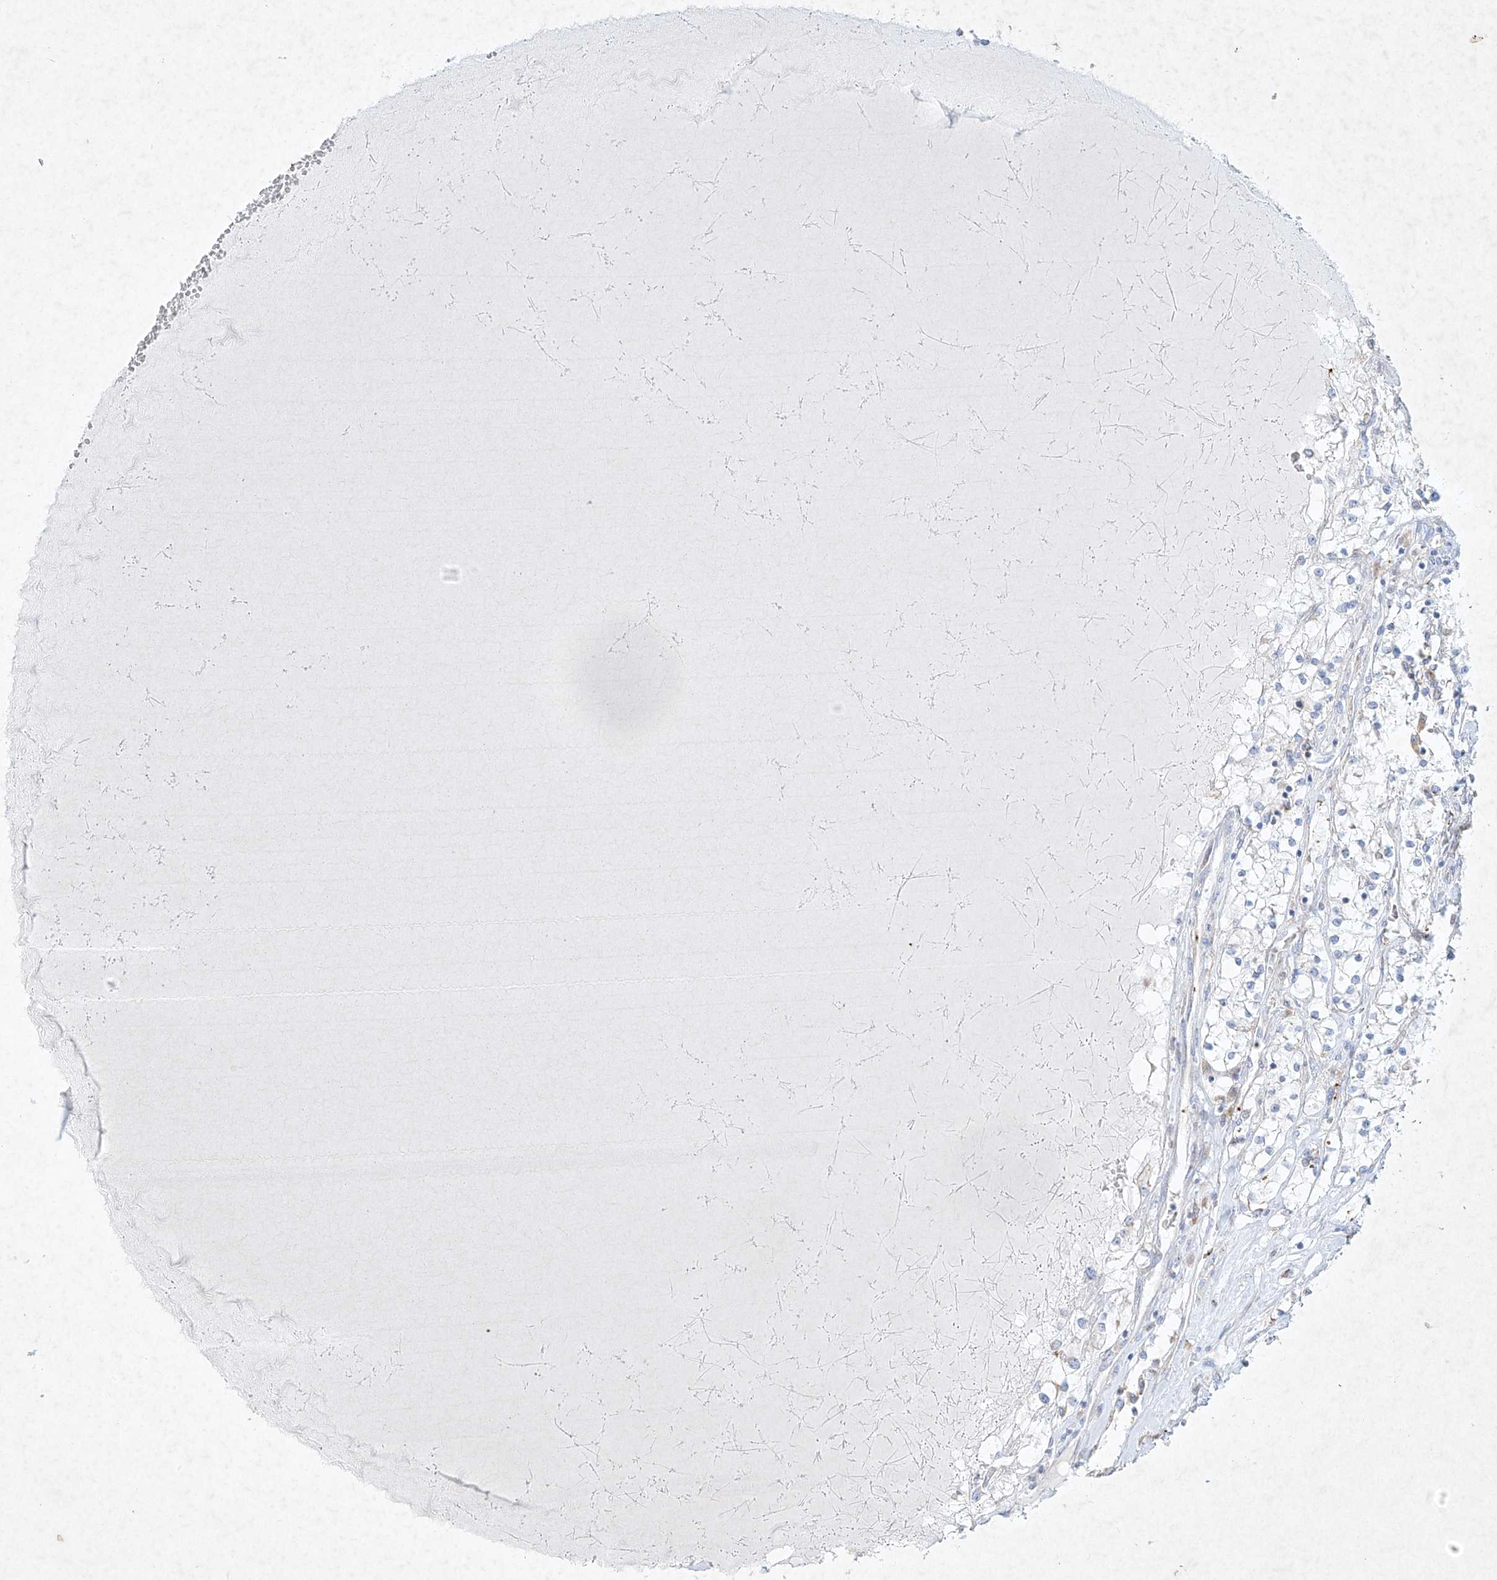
{"staining": {"intensity": "negative", "quantity": "none", "location": "none"}, "tissue": "renal cancer", "cell_type": "Tumor cells", "image_type": "cancer", "snomed": [{"axis": "morphology", "description": "Normal tissue, NOS"}, {"axis": "morphology", "description": "Adenocarcinoma, NOS"}, {"axis": "topography", "description": "Kidney"}], "caption": "Tumor cells show no significant protein positivity in adenocarcinoma (renal).", "gene": "PLEK", "patient": {"sex": "male", "age": 68}}